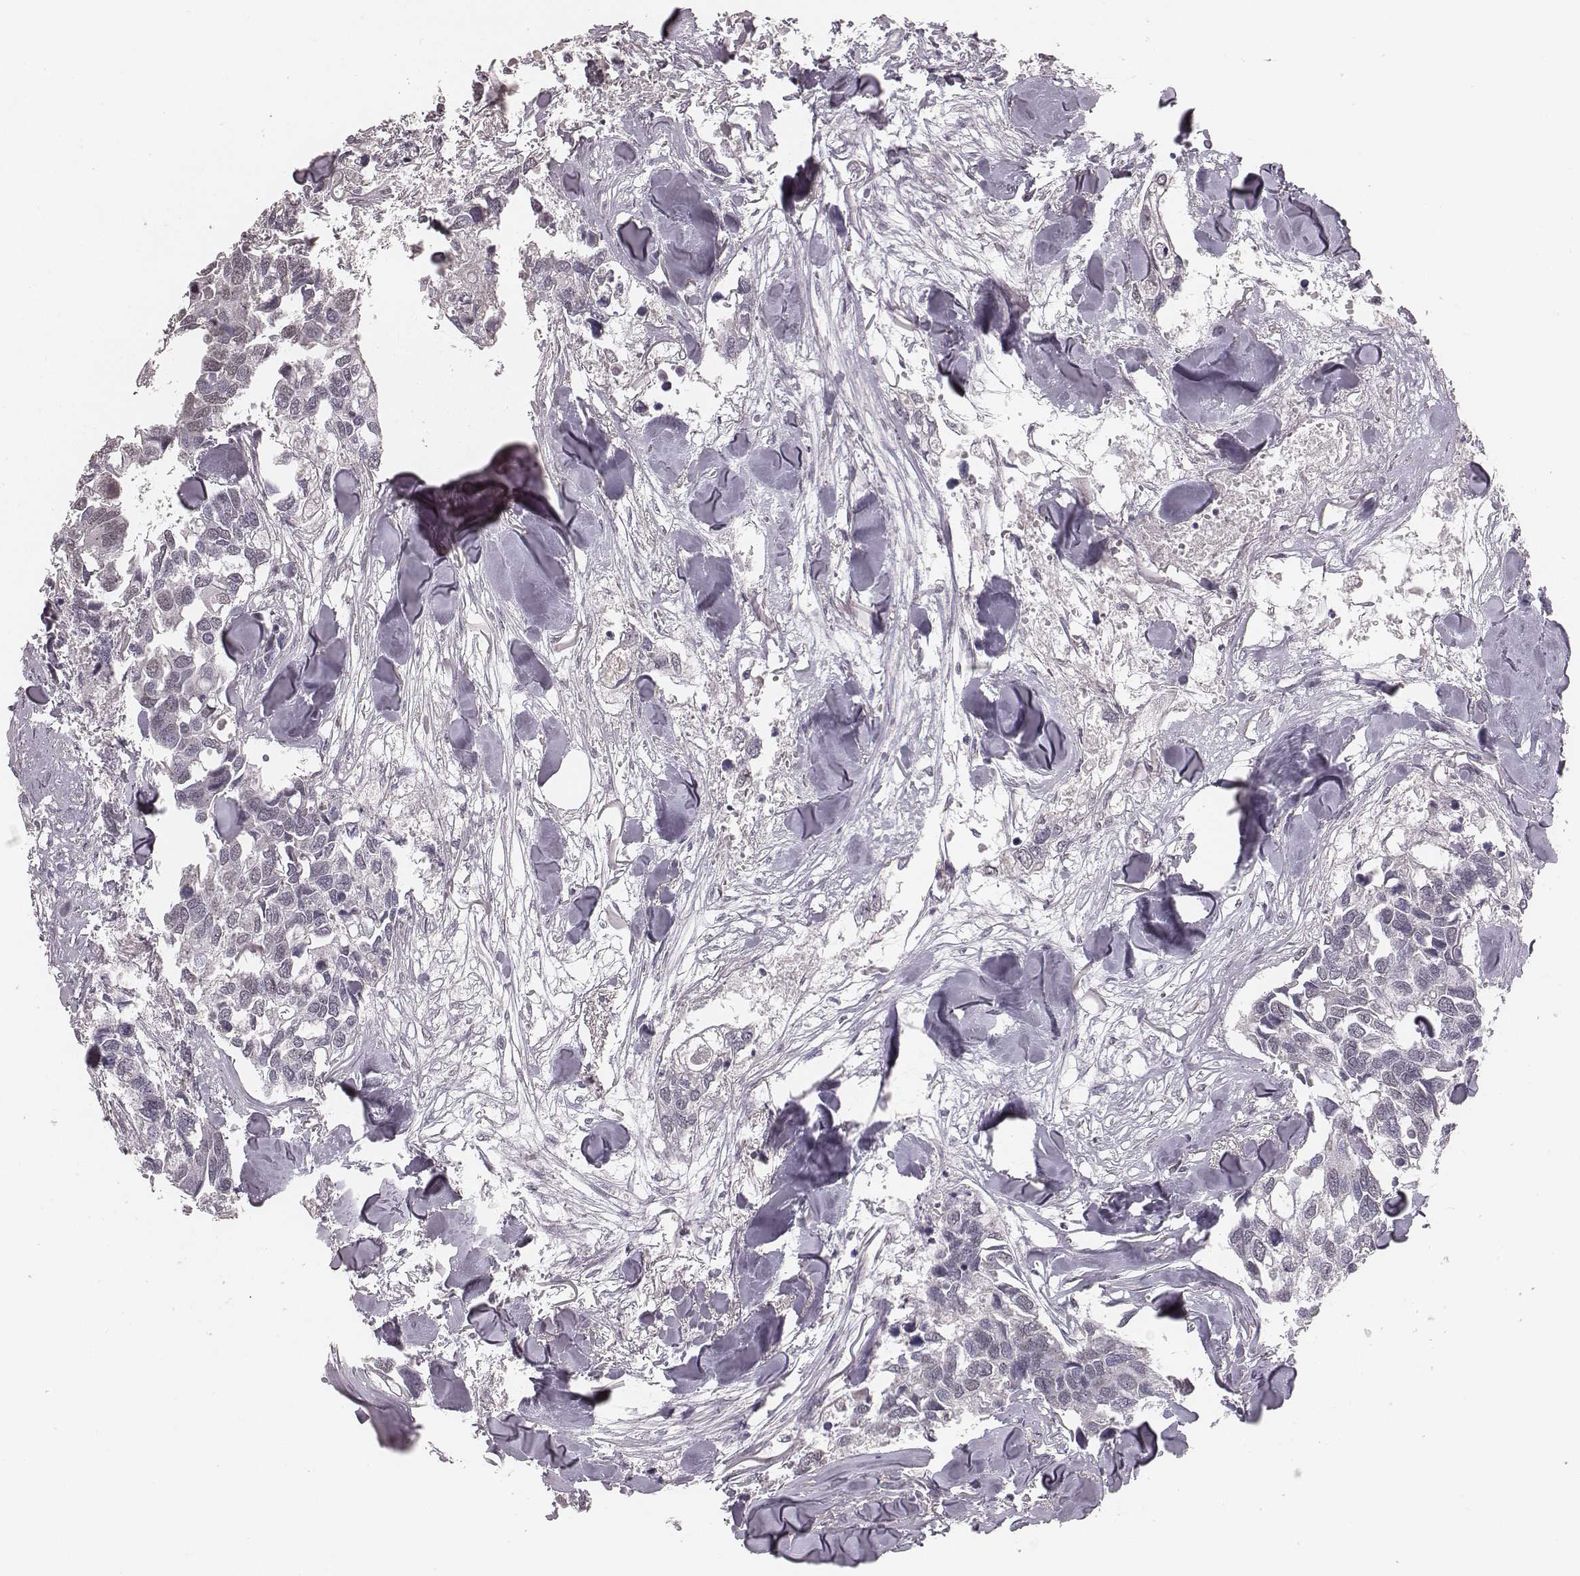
{"staining": {"intensity": "negative", "quantity": "none", "location": "none"}, "tissue": "breast cancer", "cell_type": "Tumor cells", "image_type": "cancer", "snomed": [{"axis": "morphology", "description": "Duct carcinoma"}, {"axis": "topography", "description": "Breast"}], "caption": "The photomicrograph exhibits no significant staining in tumor cells of breast infiltrating ductal carcinoma.", "gene": "SLC7A4", "patient": {"sex": "female", "age": 83}}